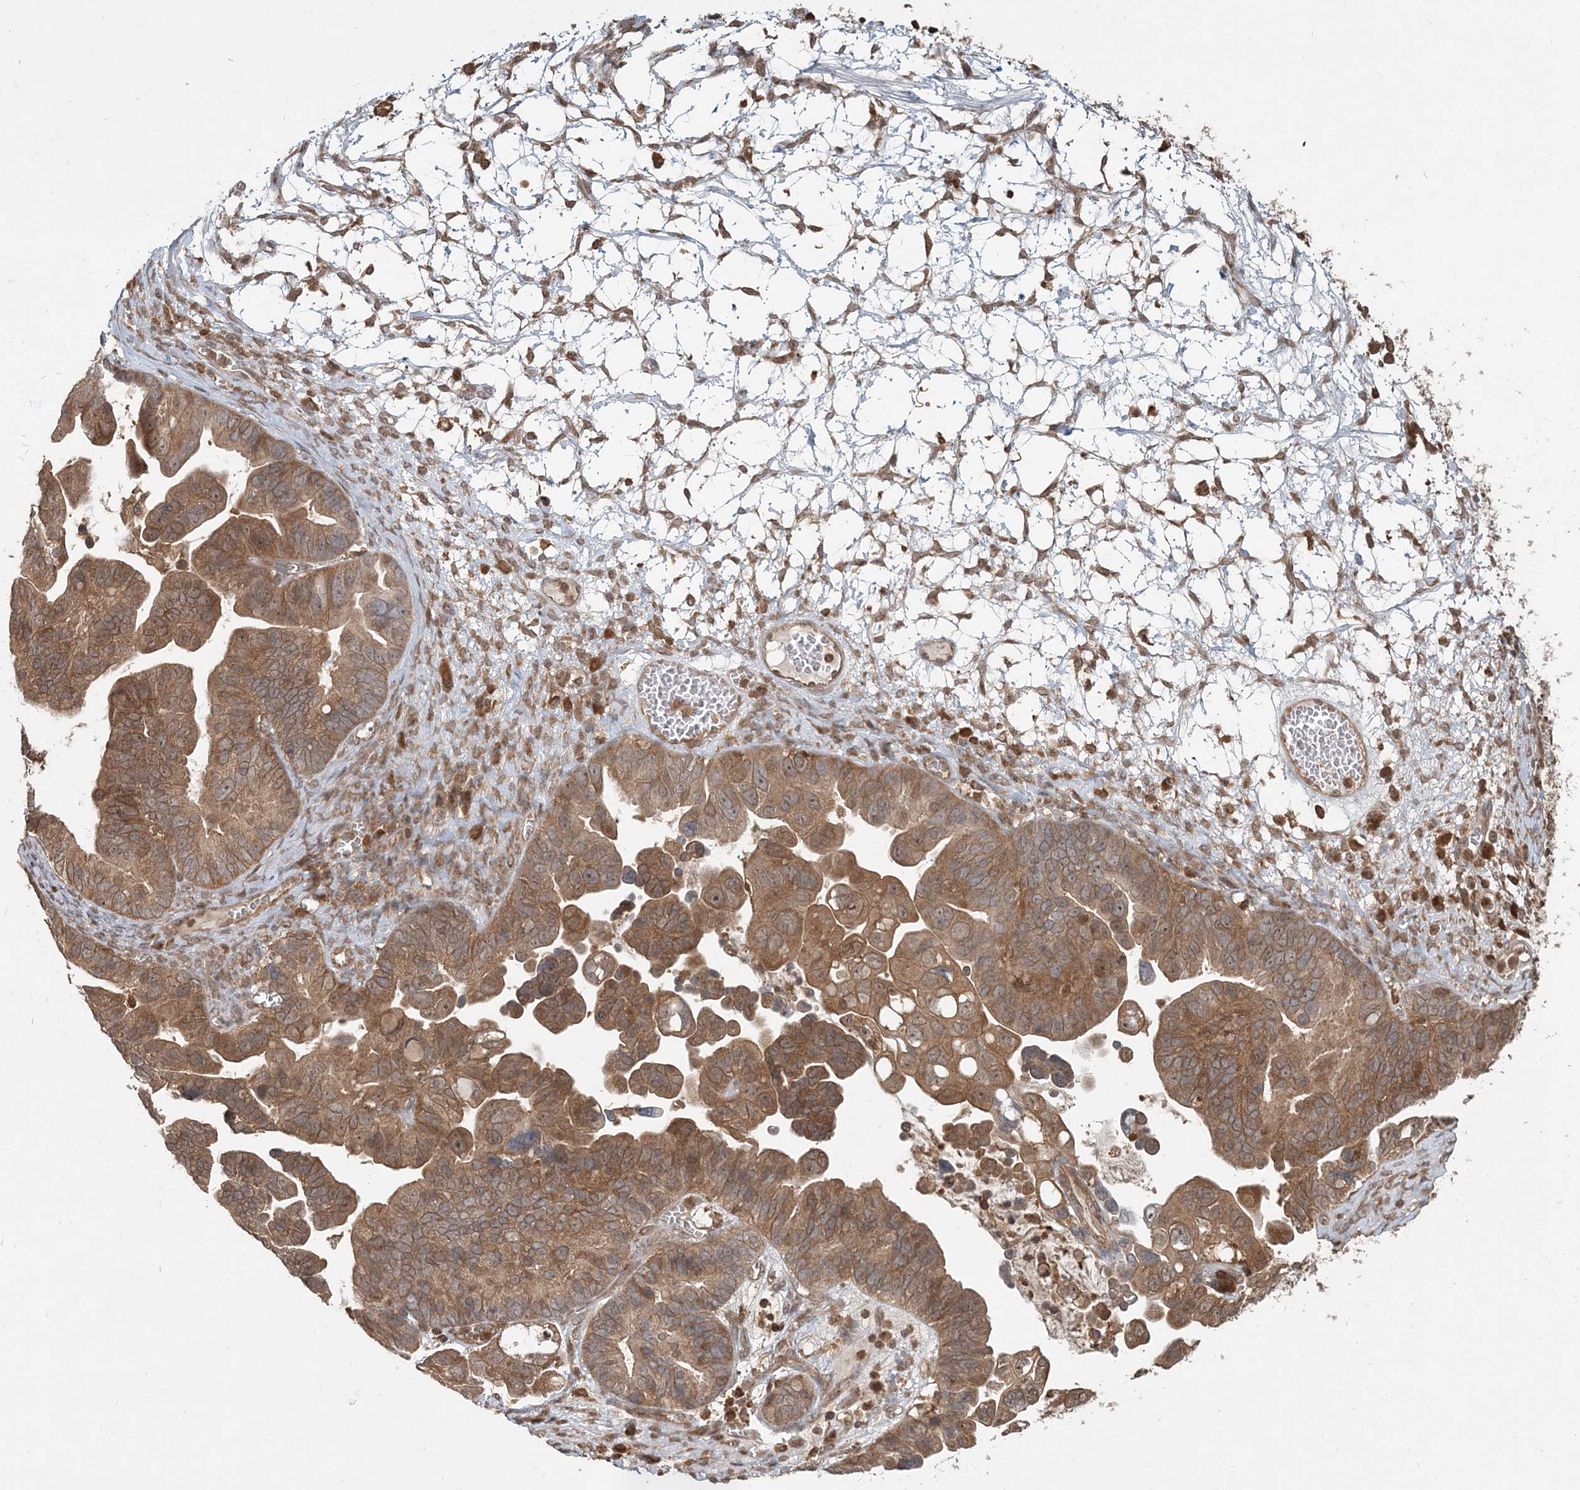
{"staining": {"intensity": "moderate", "quantity": ">75%", "location": "cytoplasmic/membranous"}, "tissue": "ovarian cancer", "cell_type": "Tumor cells", "image_type": "cancer", "snomed": [{"axis": "morphology", "description": "Cystadenocarcinoma, serous, NOS"}, {"axis": "topography", "description": "Ovary"}], "caption": "This is a photomicrograph of immunohistochemistry (IHC) staining of ovarian cancer, which shows moderate expression in the cytoplasmic/membranous of tumor cells.", "gene": "CAB39", "patient": {"sex": "female", "age": 56}}